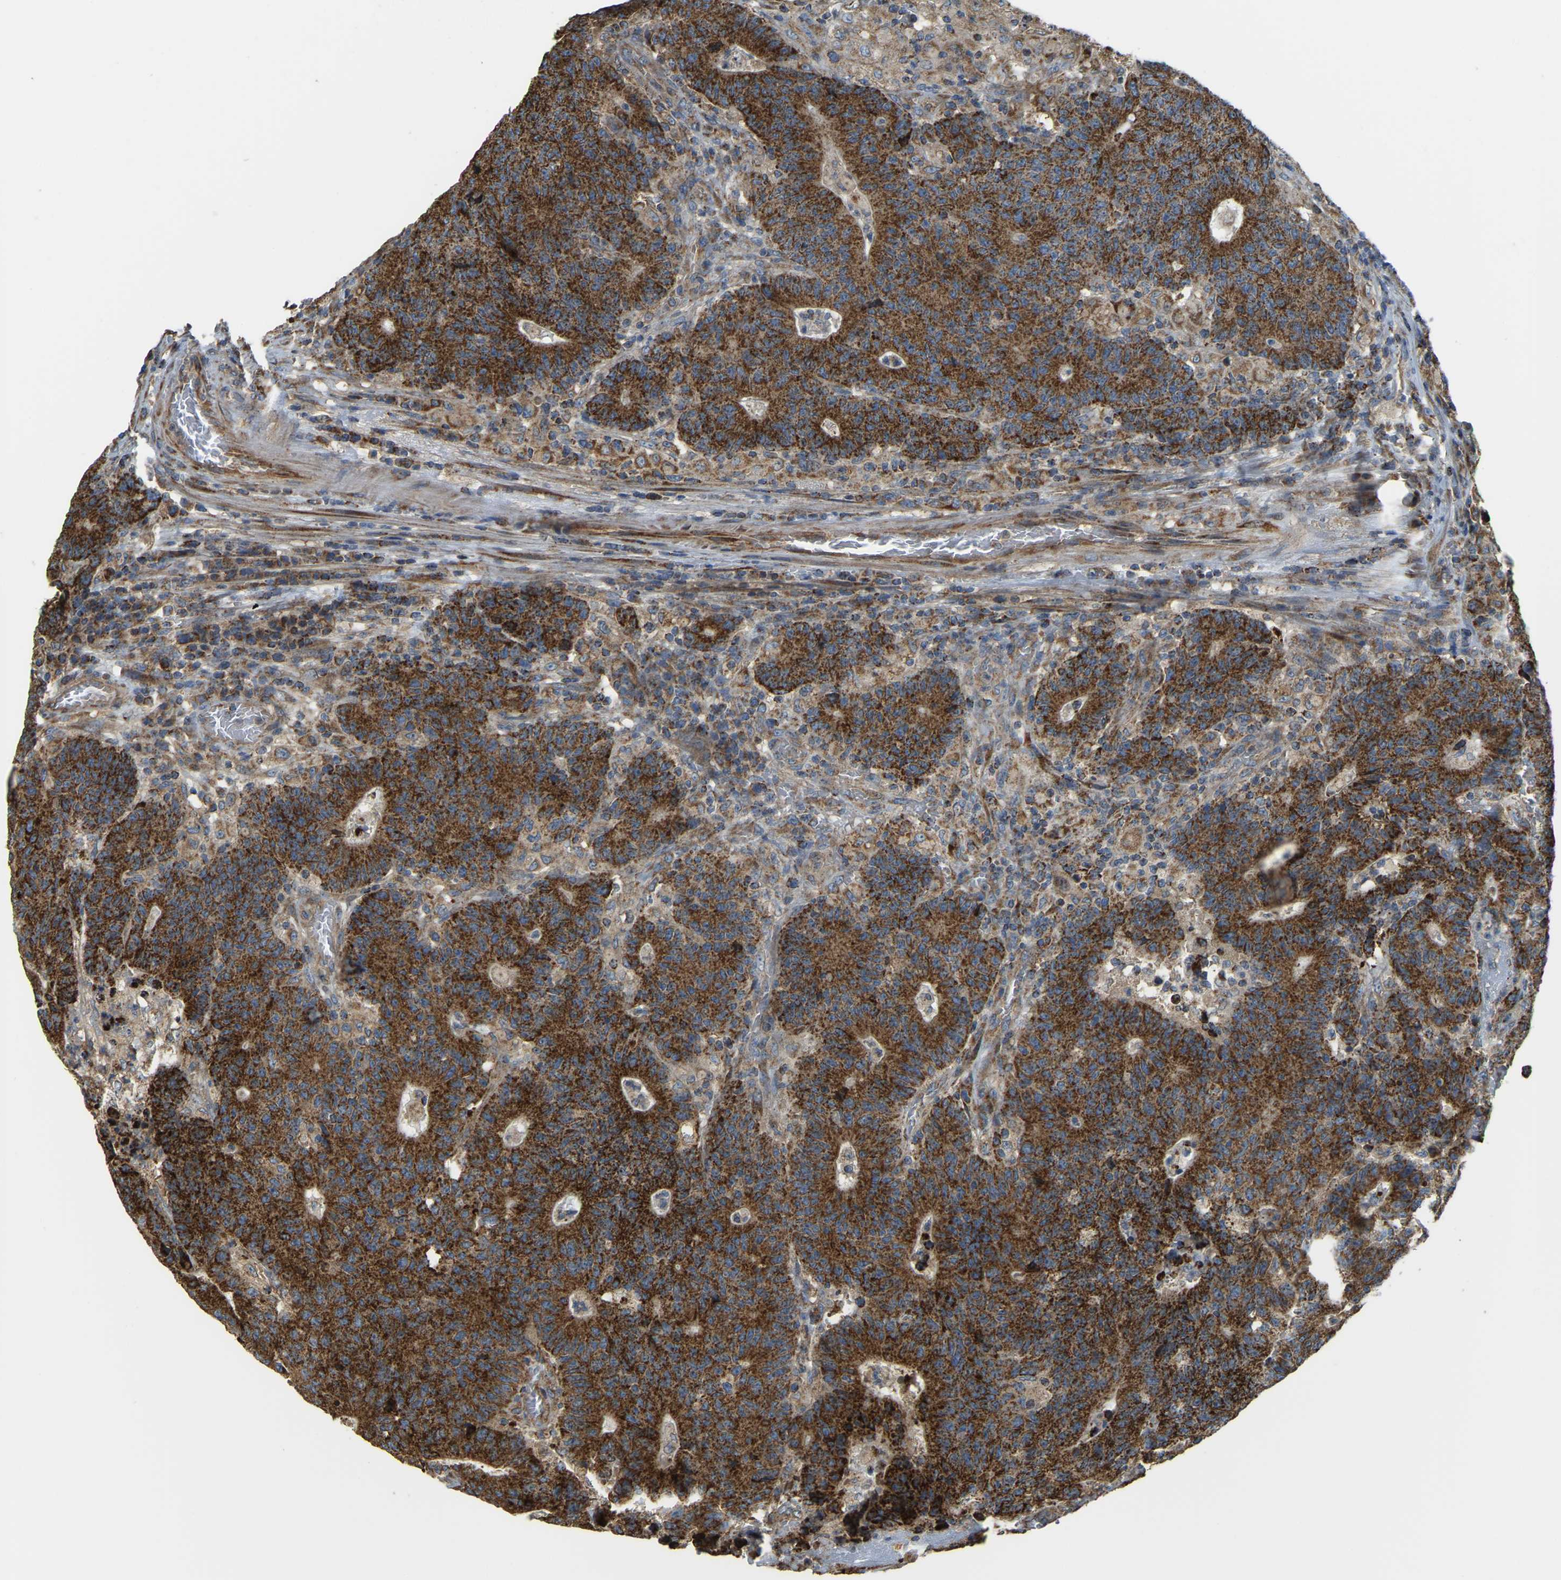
{"staining": {"intensity": "strong", "quantity": ">75%", "location": "cytoplasmic/membranous"}, "tissue": "colorectal cancer", "cell_type": "Tumor cells", "image_type": "cancer", "snomed": [{"axis": "morphology", "description": "Normal tissue, NOS"}, {"axis": "morphology", "description": "Adenocarcinoma, NOS"}, {"axis": "topography", "description": "Colon"}], "caption": "IHC image of neoplastic tissue: colorectal adenocarcinoma stained using immunohistochemistry (IHC) exhibits high levels of strong protein expression localized specifically in the cytoplasmic/membranous of tumor cells, appearing as a cytoplasmic/membranous brown color.", "gene": "PSMD7", "patient": {"sex": "female", "age": 75}}